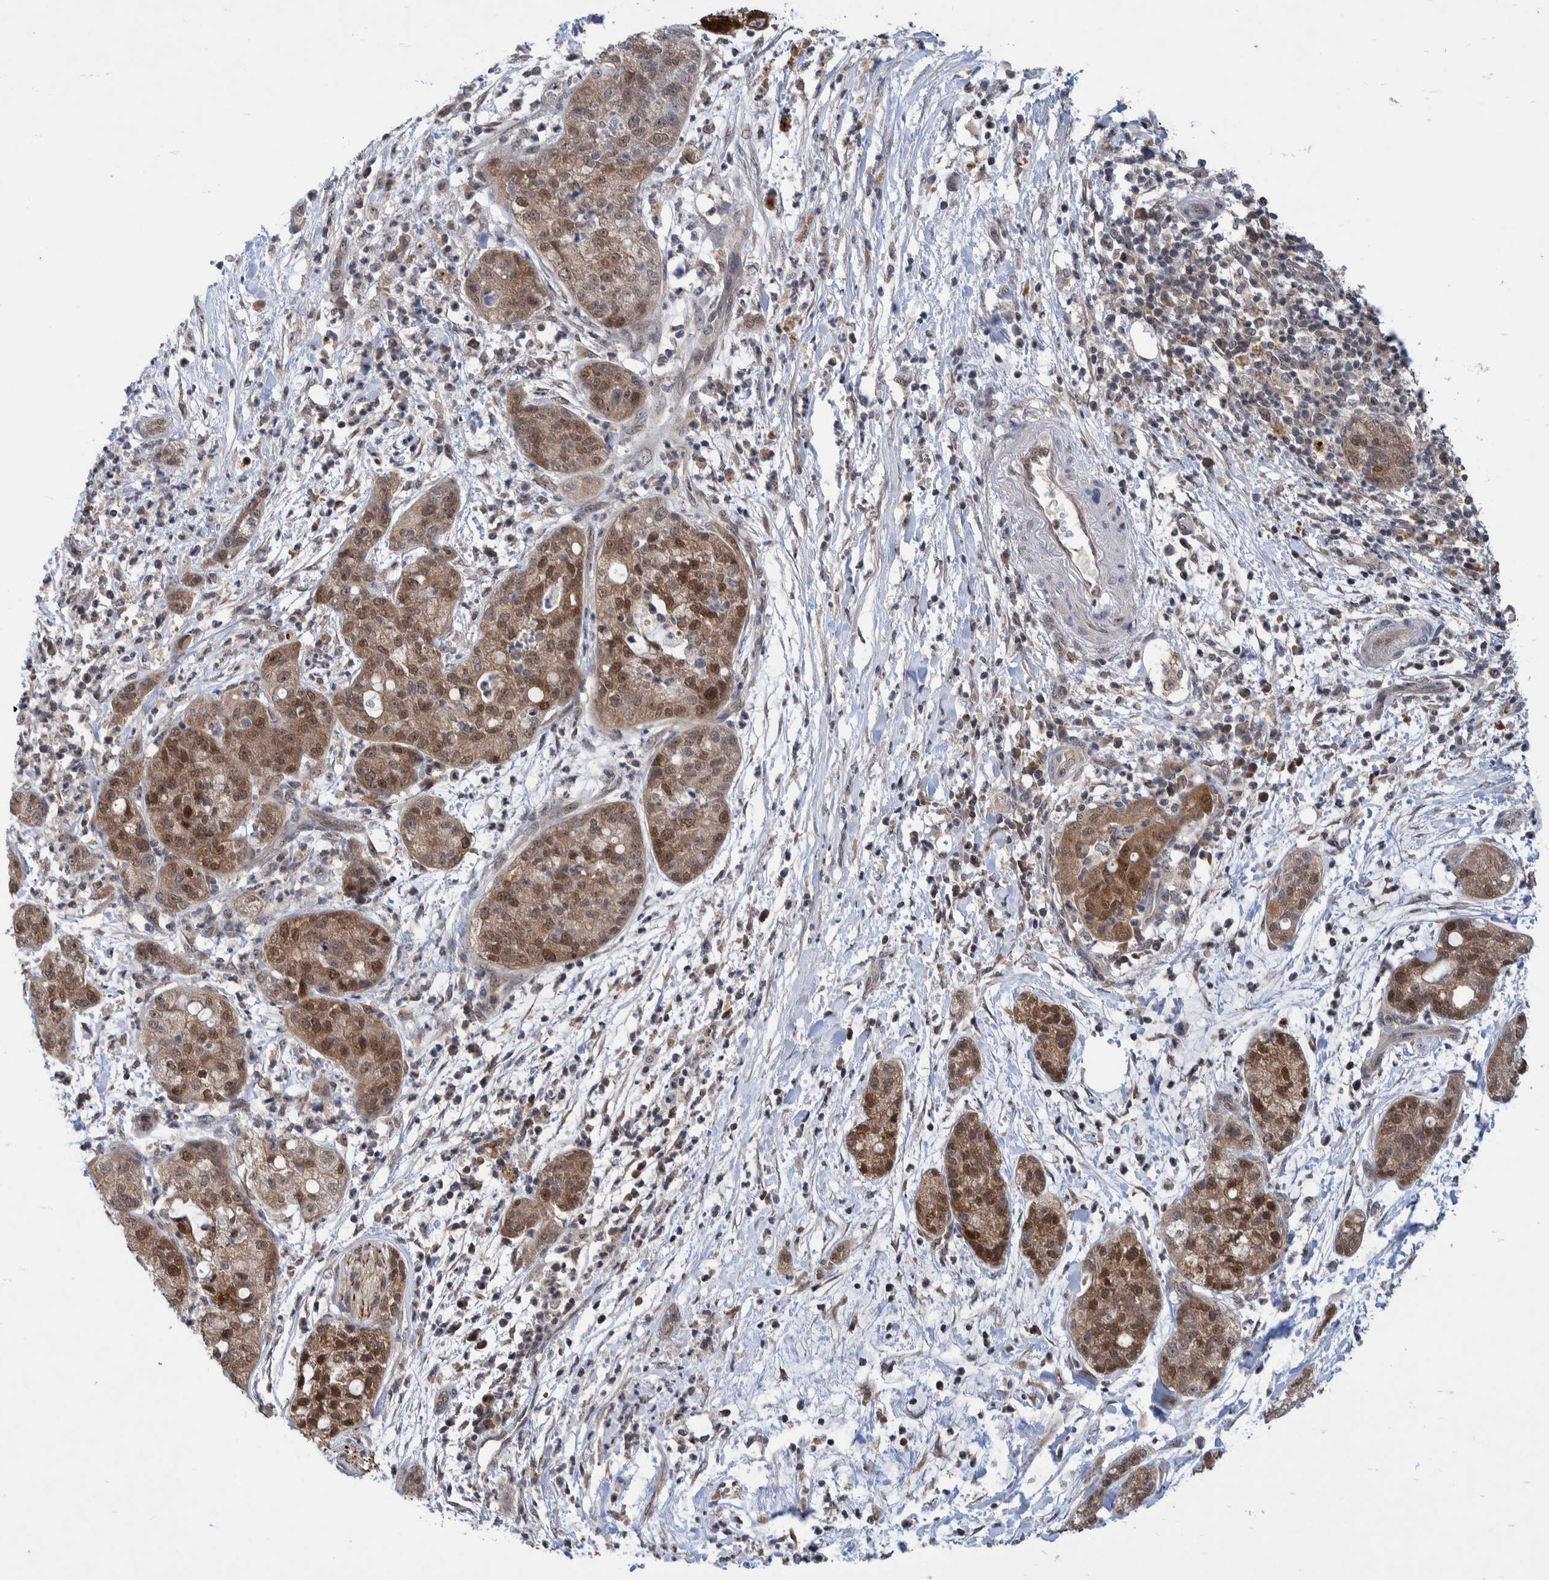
{"staining": {"intensity": "moderate", "quantity": "25%-75%", "location": "cytoplasmic/membranous,nuclear"}, "tissue": "pancreatic cancer", "cell_type": "Tumor cells", "image_type": "cancer", "snomed": [{"axis": "morphology", "description": "Adenocarcinoma, NOS"}, {"axis": "topography", "description": "Pancreas"}], "caption": "IHC staining of adenocarcinoma (pancreatic), which demonstrates medium levels of moderate cytoplasmic/membranous and nuclear staining in about 25%-75% of tumor cells indicating moderate cytoplasmic/membranous and nuclear protein positivity. The staining was performed using DAB (3,3'-diaminobenzidine) (brown) for protein detection and nuclei were counterstained in hematoxylin (blue).", "gene": "PLPBP", "patient": {"sex": "female", "age": 78}}